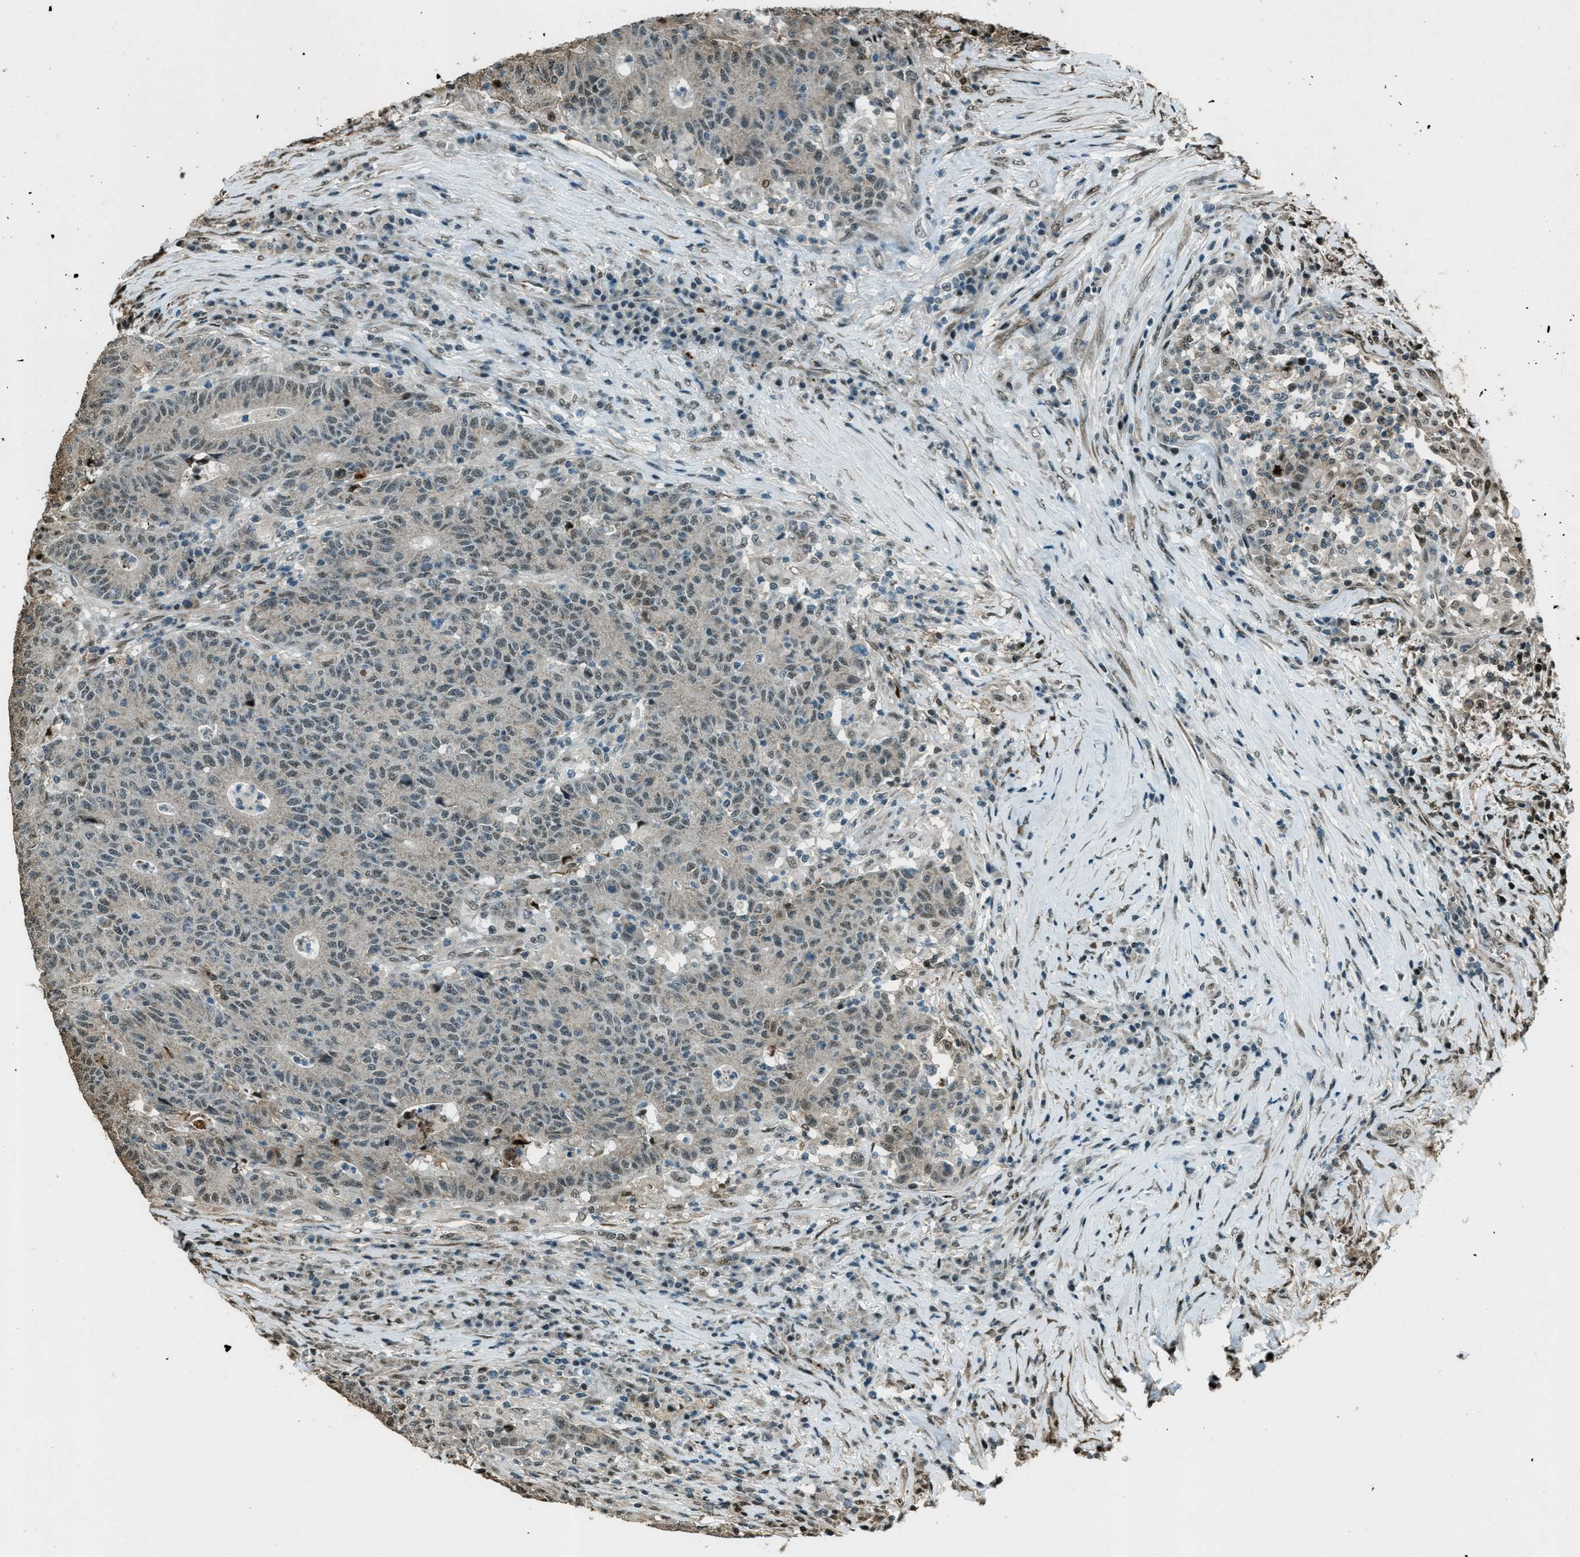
{"staining": {"intensity": "weak", "quantity": "<25%", "location": "nuclear"}, "tissue": "colorectal cancer", "cell_type": "Tumor cells", "image_type": "cancer", "snomed": [{"axis": "morphology", "description": "Normal tissue, NOS"}, {"axis": "morphology", "description": "Adenocarcinoma, NOS"}, {"axis": "topography", "description": "Colon"}], "caption": "Protein analysis of colorectal cancer (adenocarcinoma) reveals no significant staining in tumor cells.", "gene": "TARDBP", "patient": {"sex": "female", "age": 75}}